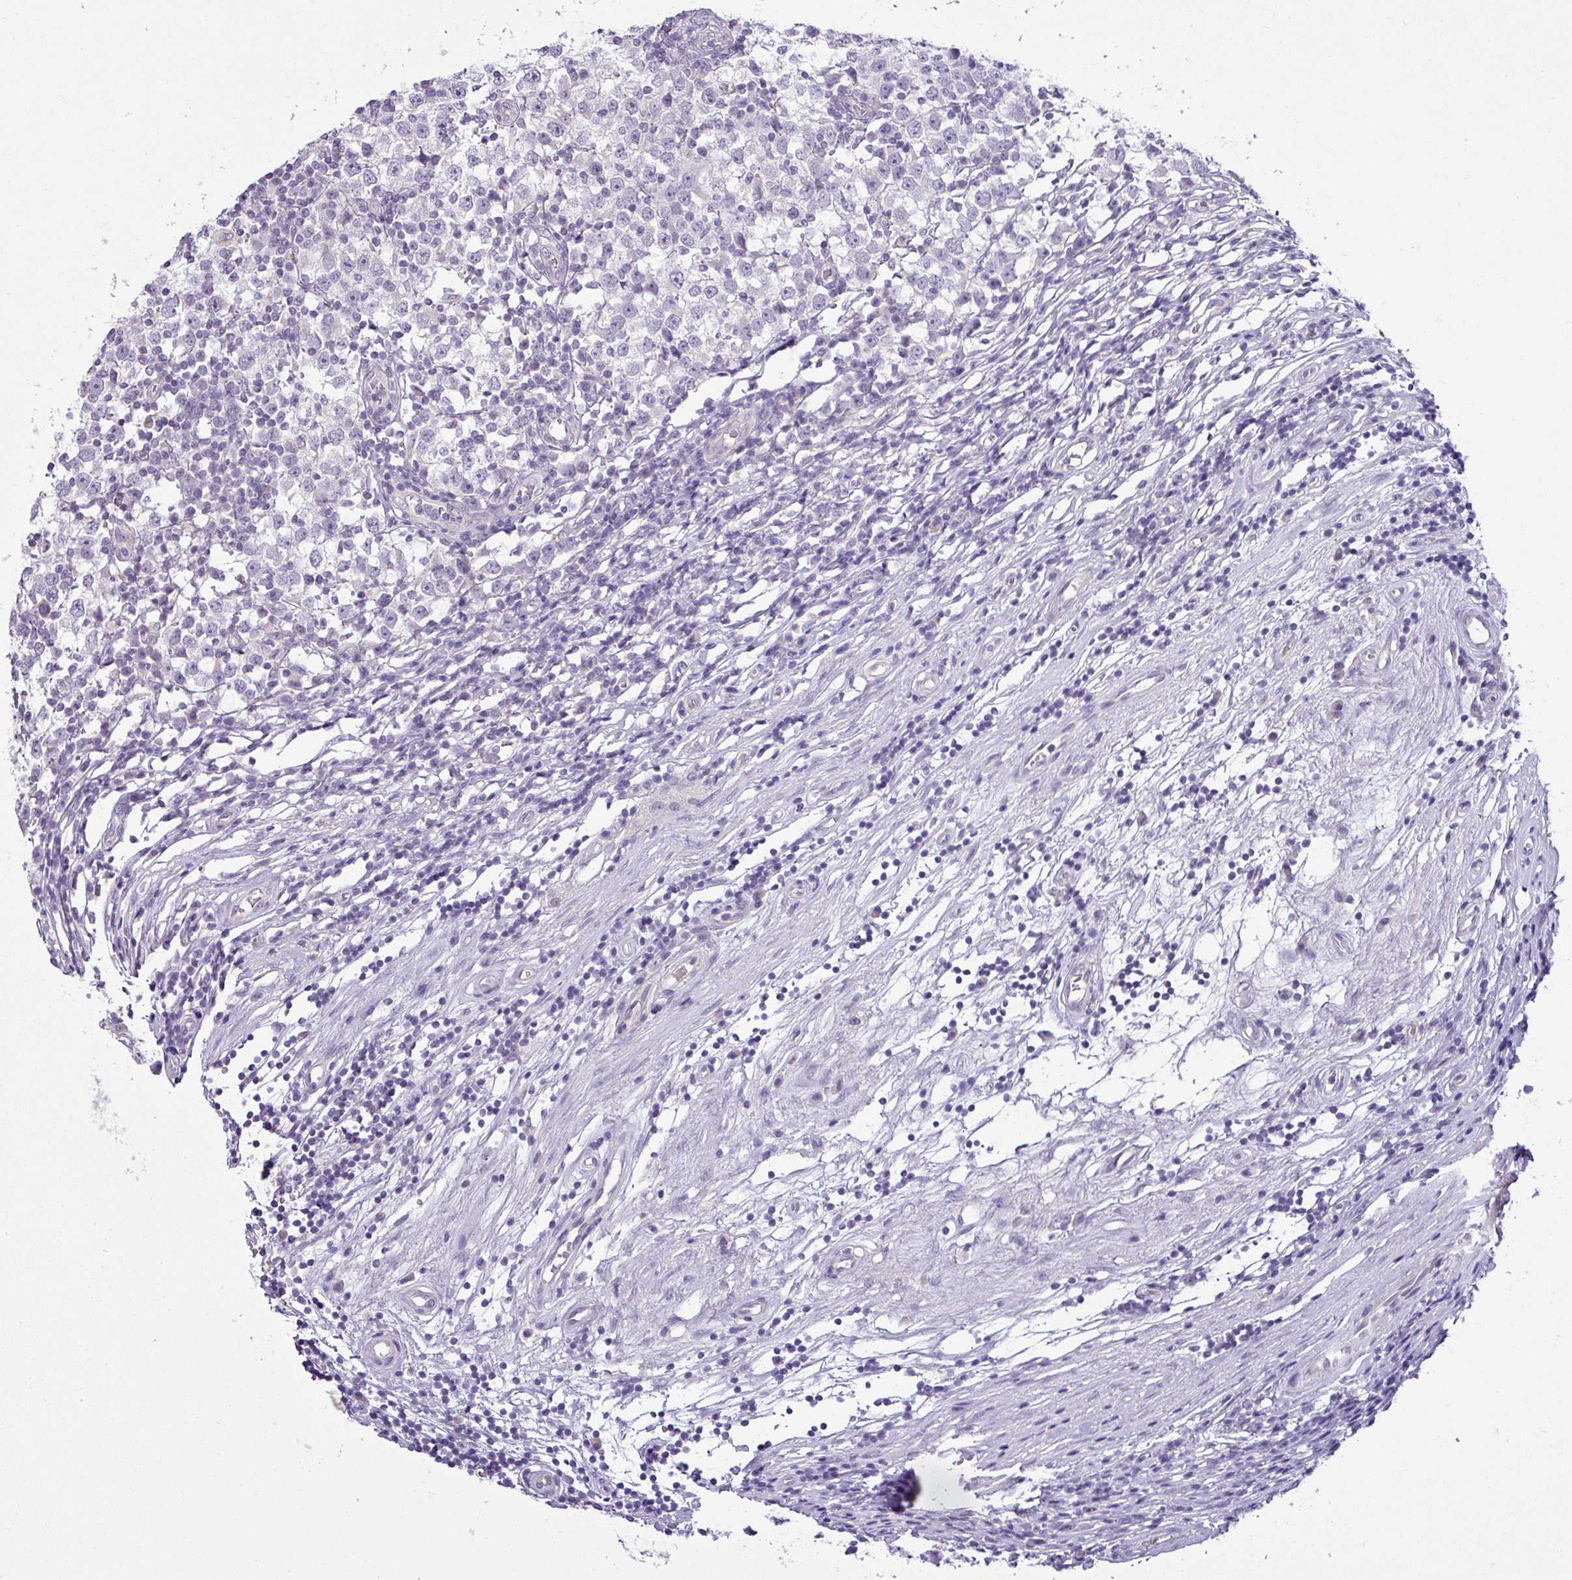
{"staining": {"intensity": "negative", "quantity": "none", "location": "none"}, "tissue": "testis cancer", "cell_type": "Tumor cells", "image_type": "cancer", "snomed": [{"axis": "morphology", "description": "Seminoma, NOS"}, {"axis": "topography", "description": "Testis"}], "caption": "This is an immunohistochemistry micrograph of seminoma (testis). There is no positivity in tumor cells.", "gene": "HBEGF", "patient": {"sex": "male", "age": 65}}